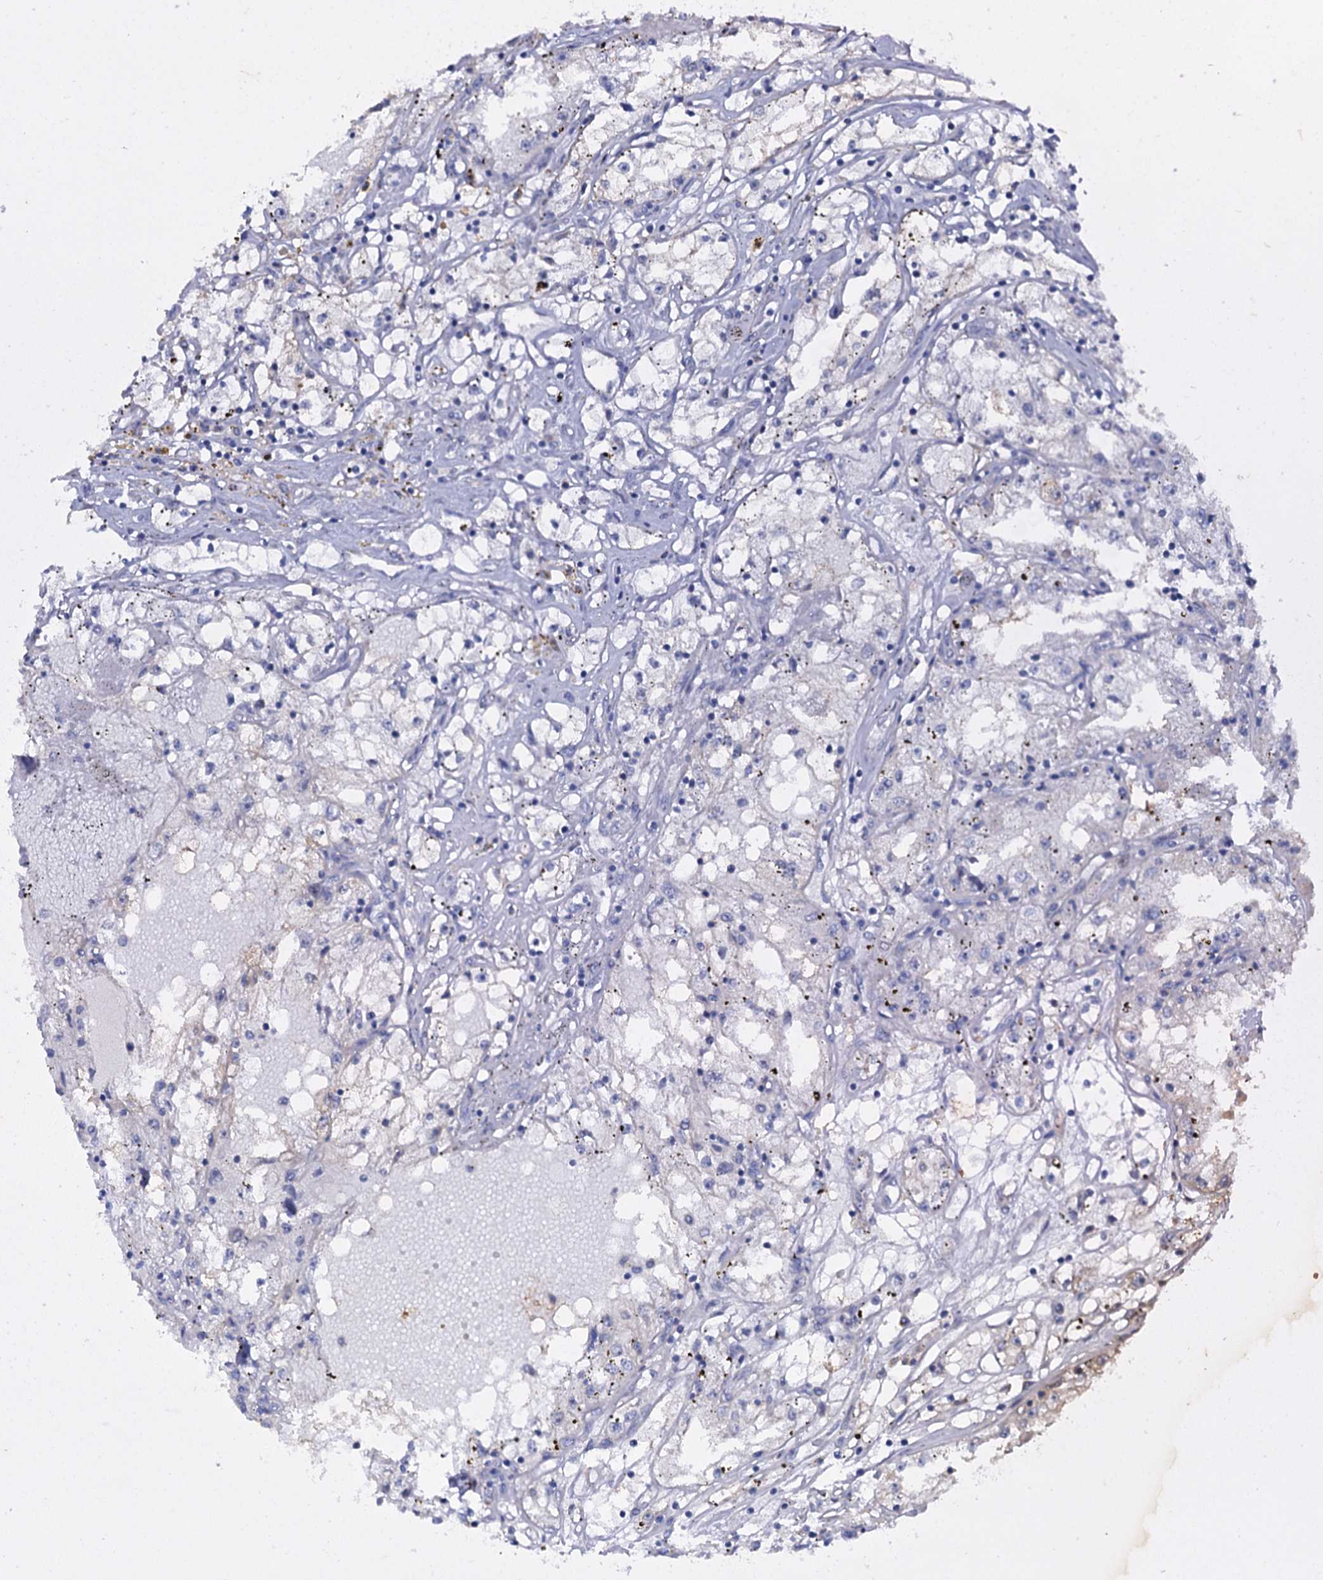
{"staining": {"intensity": "negative", "quantity": "none", "location": "none"}, "tissue": "renal cancer", "cell_type": "Tumor cells", "image_type": "cancer", "snomed": [{"axis": "morphology", "description": "Adenocarcinoma, NOS"}, {"axis": "topography", "description": "Kidney"}], "caption": "This image is of adenocarcinoma (renal) stained with immunohistochemistry (IHC) to label a protein in brown with the nuclei are counter-stained blue. There is no positivity in tumor cells.", "gene": "MID1IP1", "patient": {"sex": "male", "age": 56}}